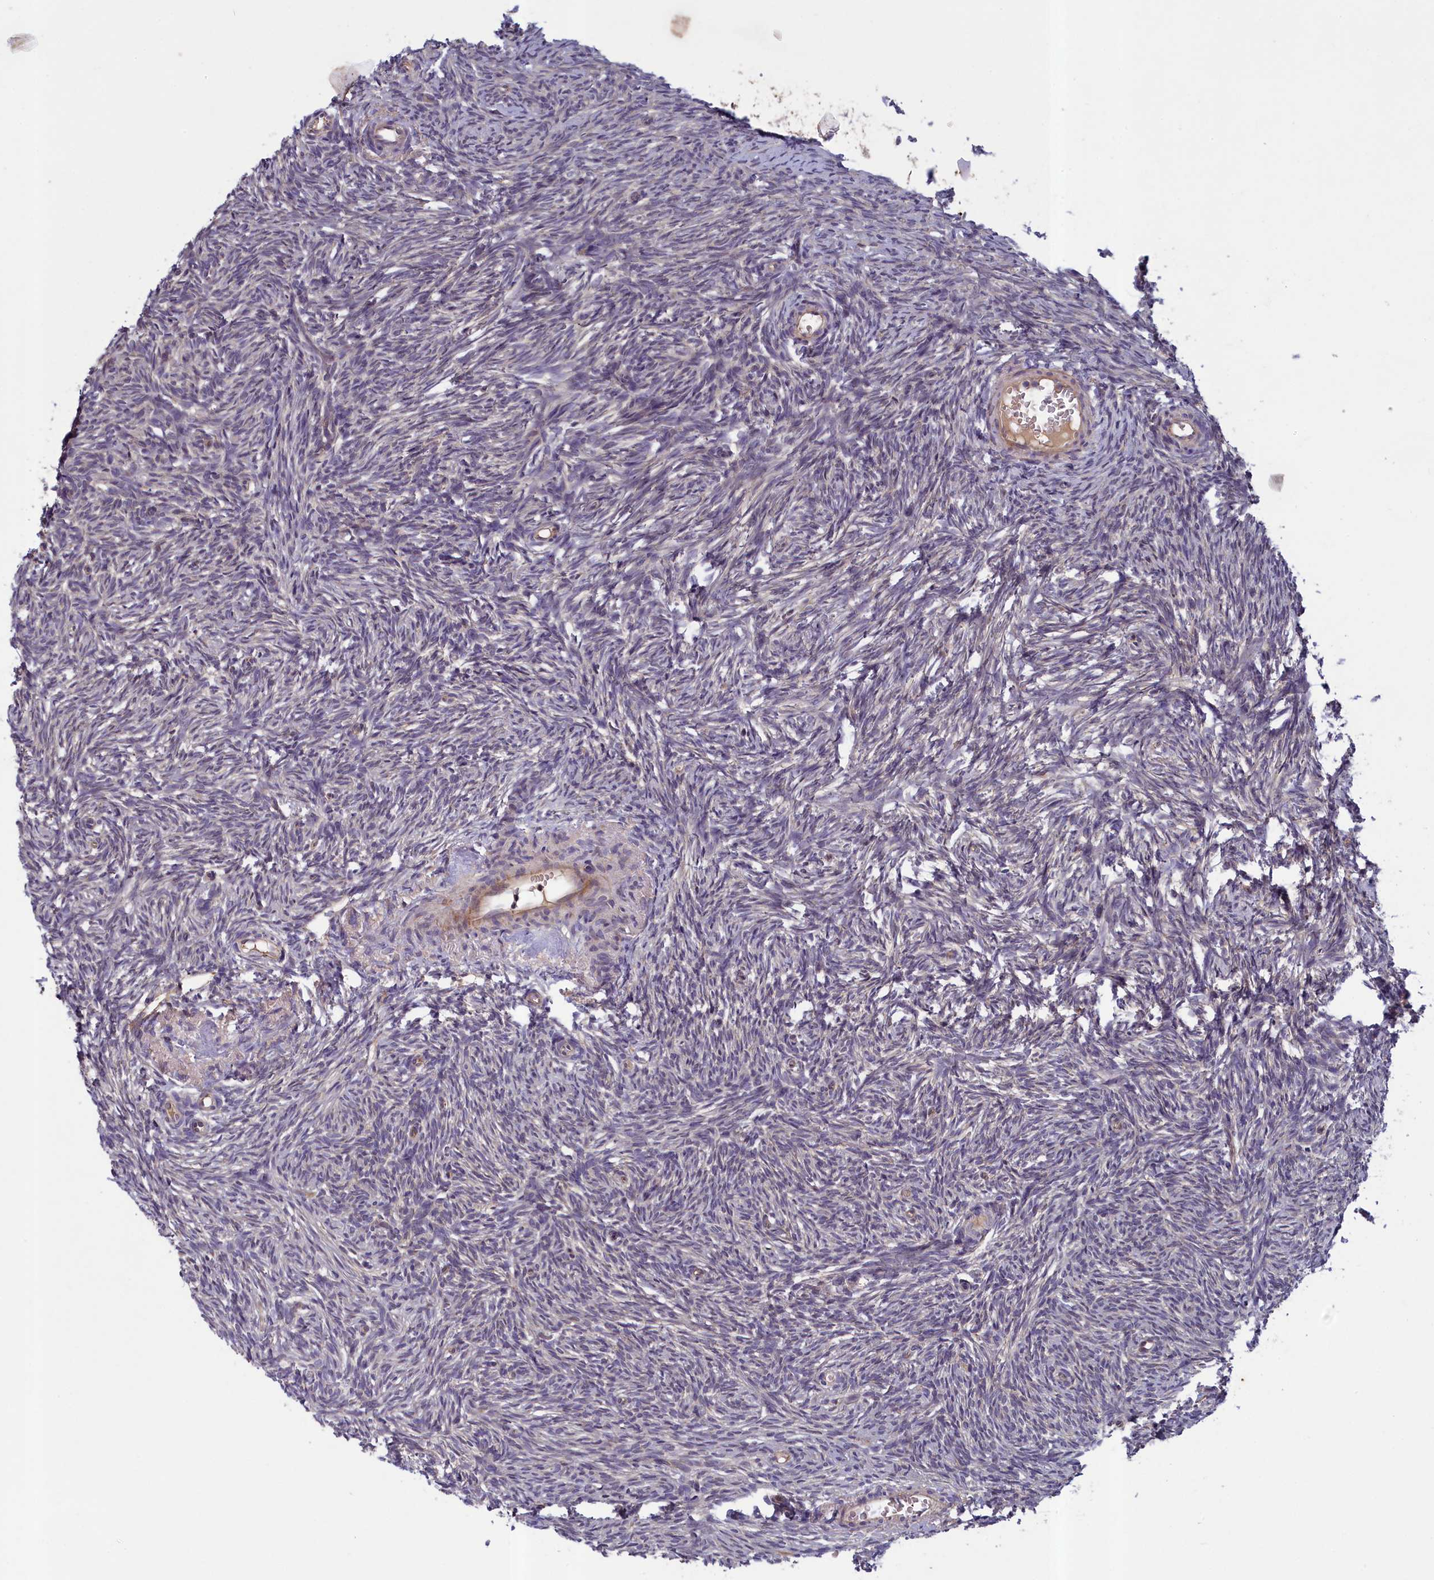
{"staining": {"intensity": "negative", "quantity": "none", "location": "none"}, "tissue": "ovary", "cell_type": "Ovarian stroma cells", "image_type": "normal", "snomed": [{"axis": "morphology", "description": "Normal tissue, NOS"}, {"axis": "topography", "description": "Ovary"}], "caption": "Ovary stained for a protein using immunohistochemistry (IHC) reveals no positivity ovarian stroma cells.", "gene": "NUBP1", "patient": {"sex": "female", "age": 51}}